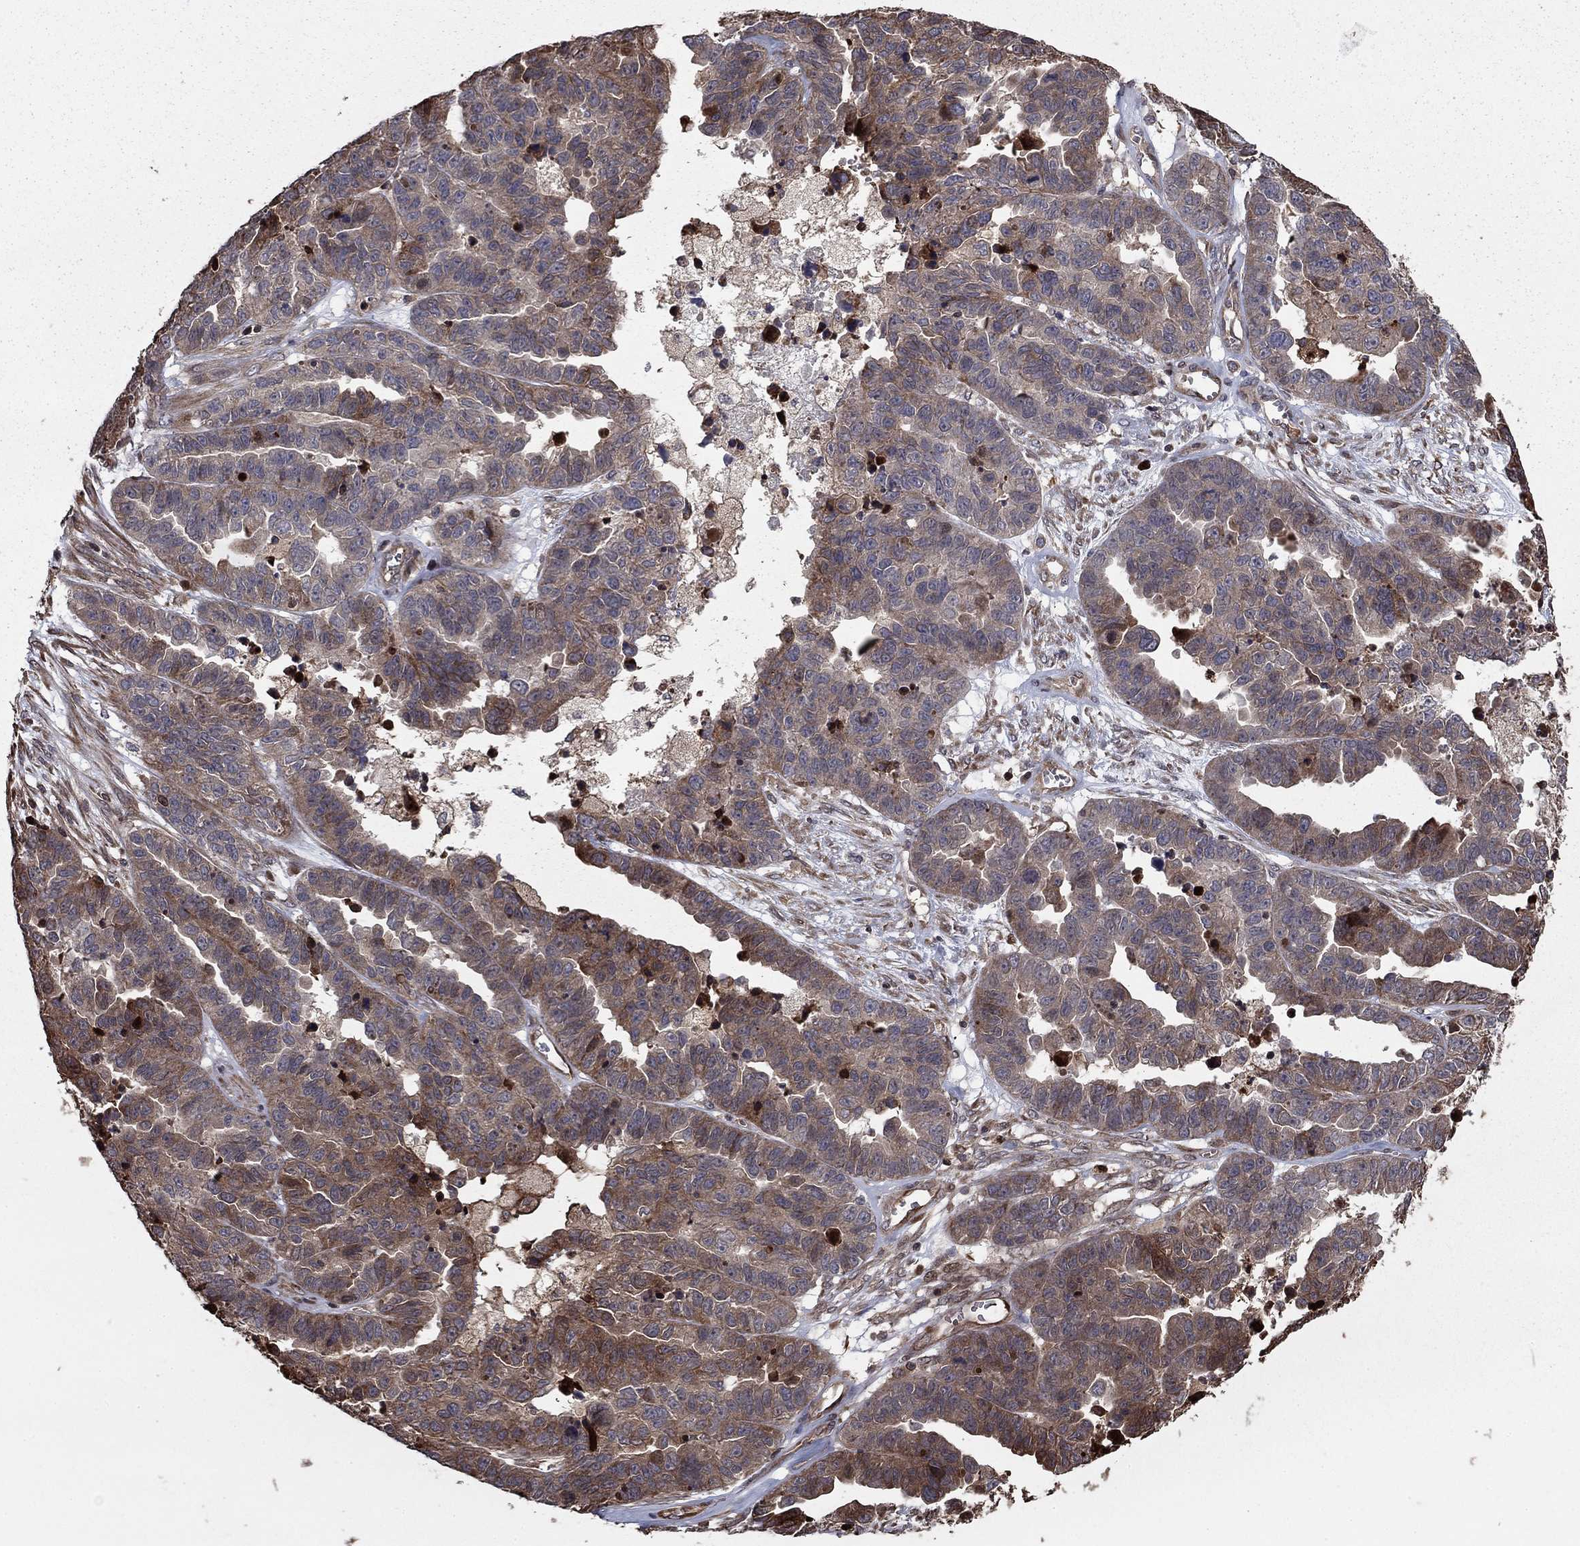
{"staining": {"intensity": "weak", "quantity": "25%-75%", "location": "cytoplasmic/membranous"}, "tissue": "ovarian cancer", "cell_type": "Tumor cells", "image_type": "cancer", "snomed": [{"axis": "morphology", "description": "Cystadenocarcinoma, serous, NOS"}, {"axis": "topography", "description": "Ovary"}], "caption": "This photomicrograph shows immunohistochemistry staining of human ovarian cancer, with low weak cytoplasmic/membranous positivity in about 25%-75% of tumor cells.", "gene": "GYG1", "patient": {"sex": "female", "age": 87}}